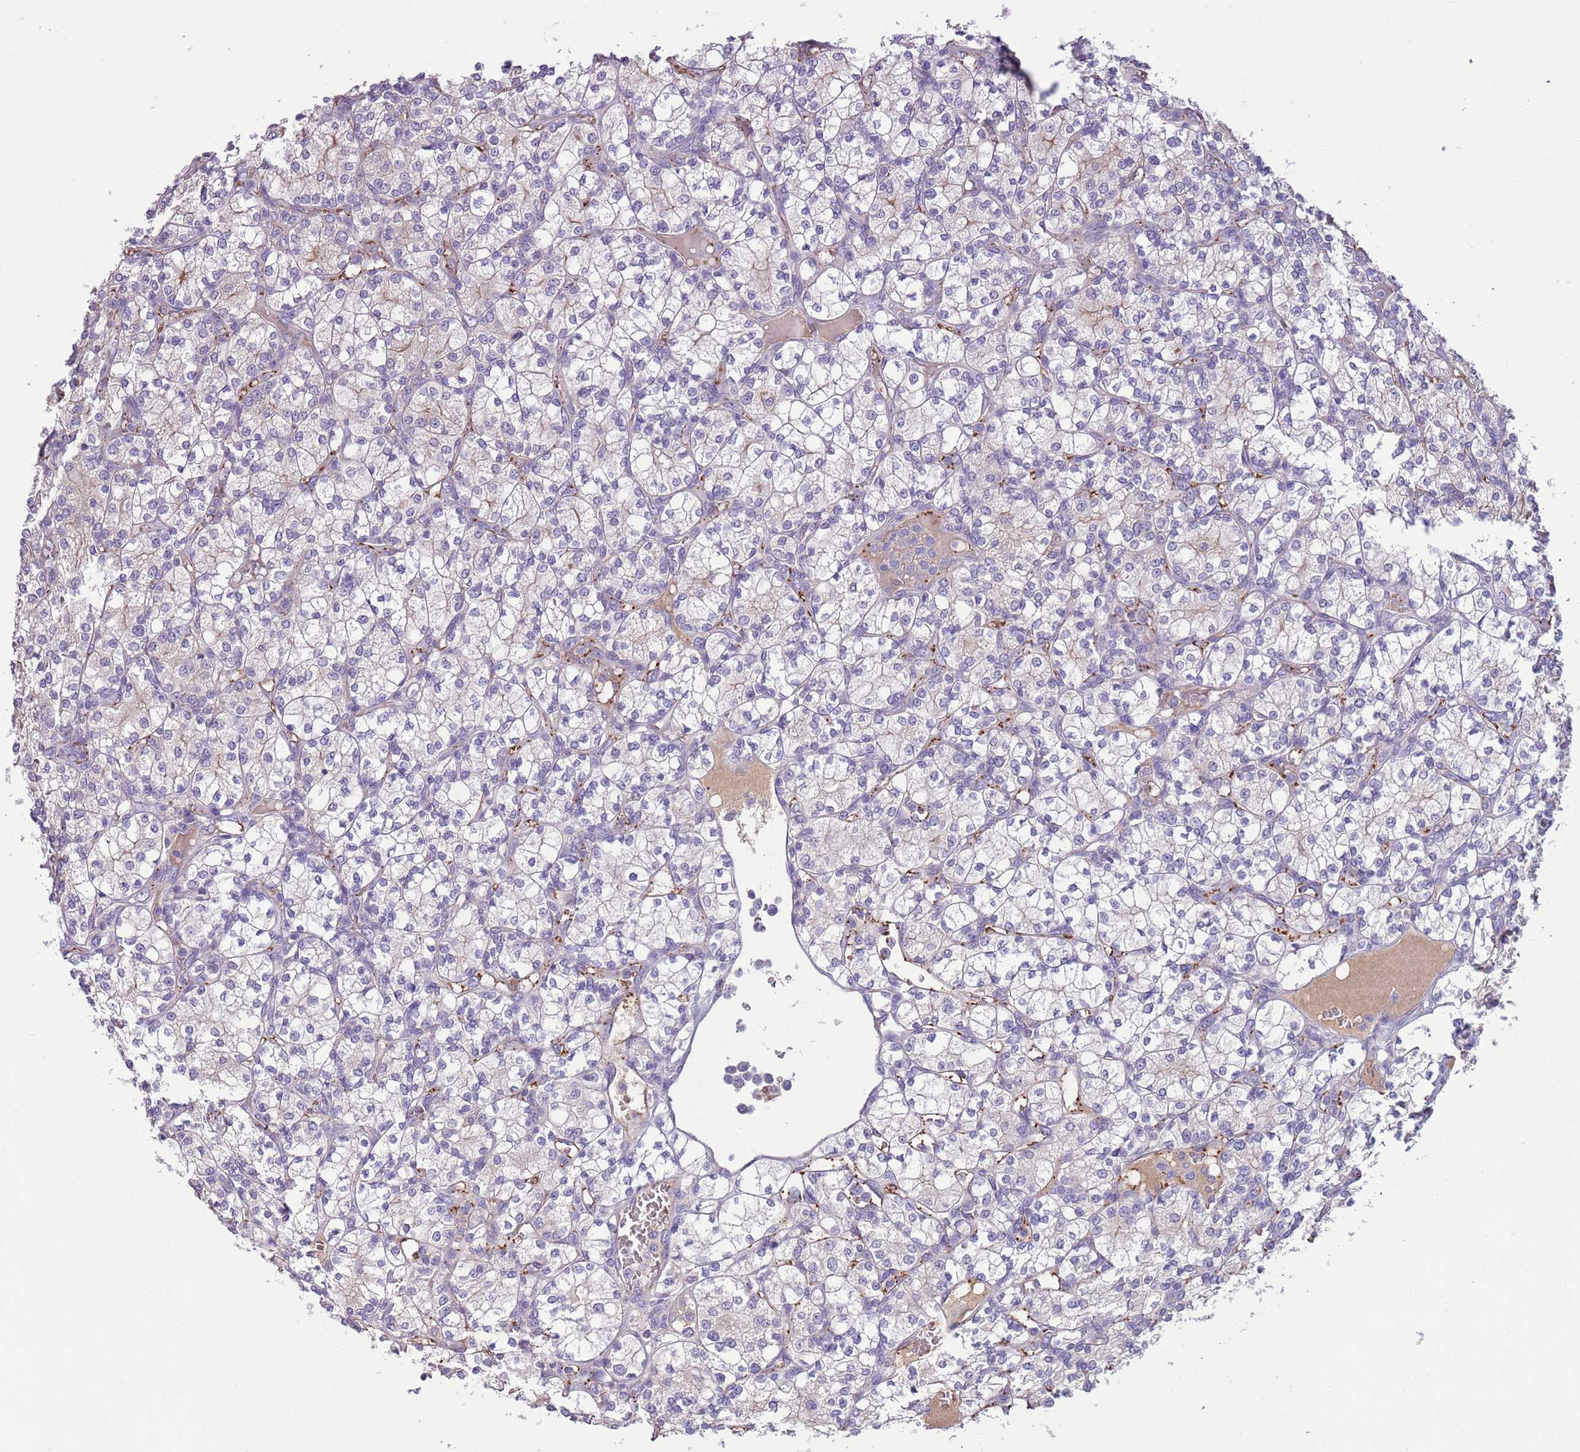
{"staining": {"intensity": "negative", "quantity": "none", "location": "none"}, "tissue": "renal cancer", "cell_type": "Tumor cells", "image_type": "cancer", "snomed": [{"axis": "morphology", "description": "Adenocarcinoma, NOS"}, {"axis": "topography", "description": "Kidney"}], "caption": "A micrograph of renal adenocarcinoma stained for a protein shows no brown staining in tumor cells.", "gene": "HES3", "patient": {"sex": "male", "age": 77}}